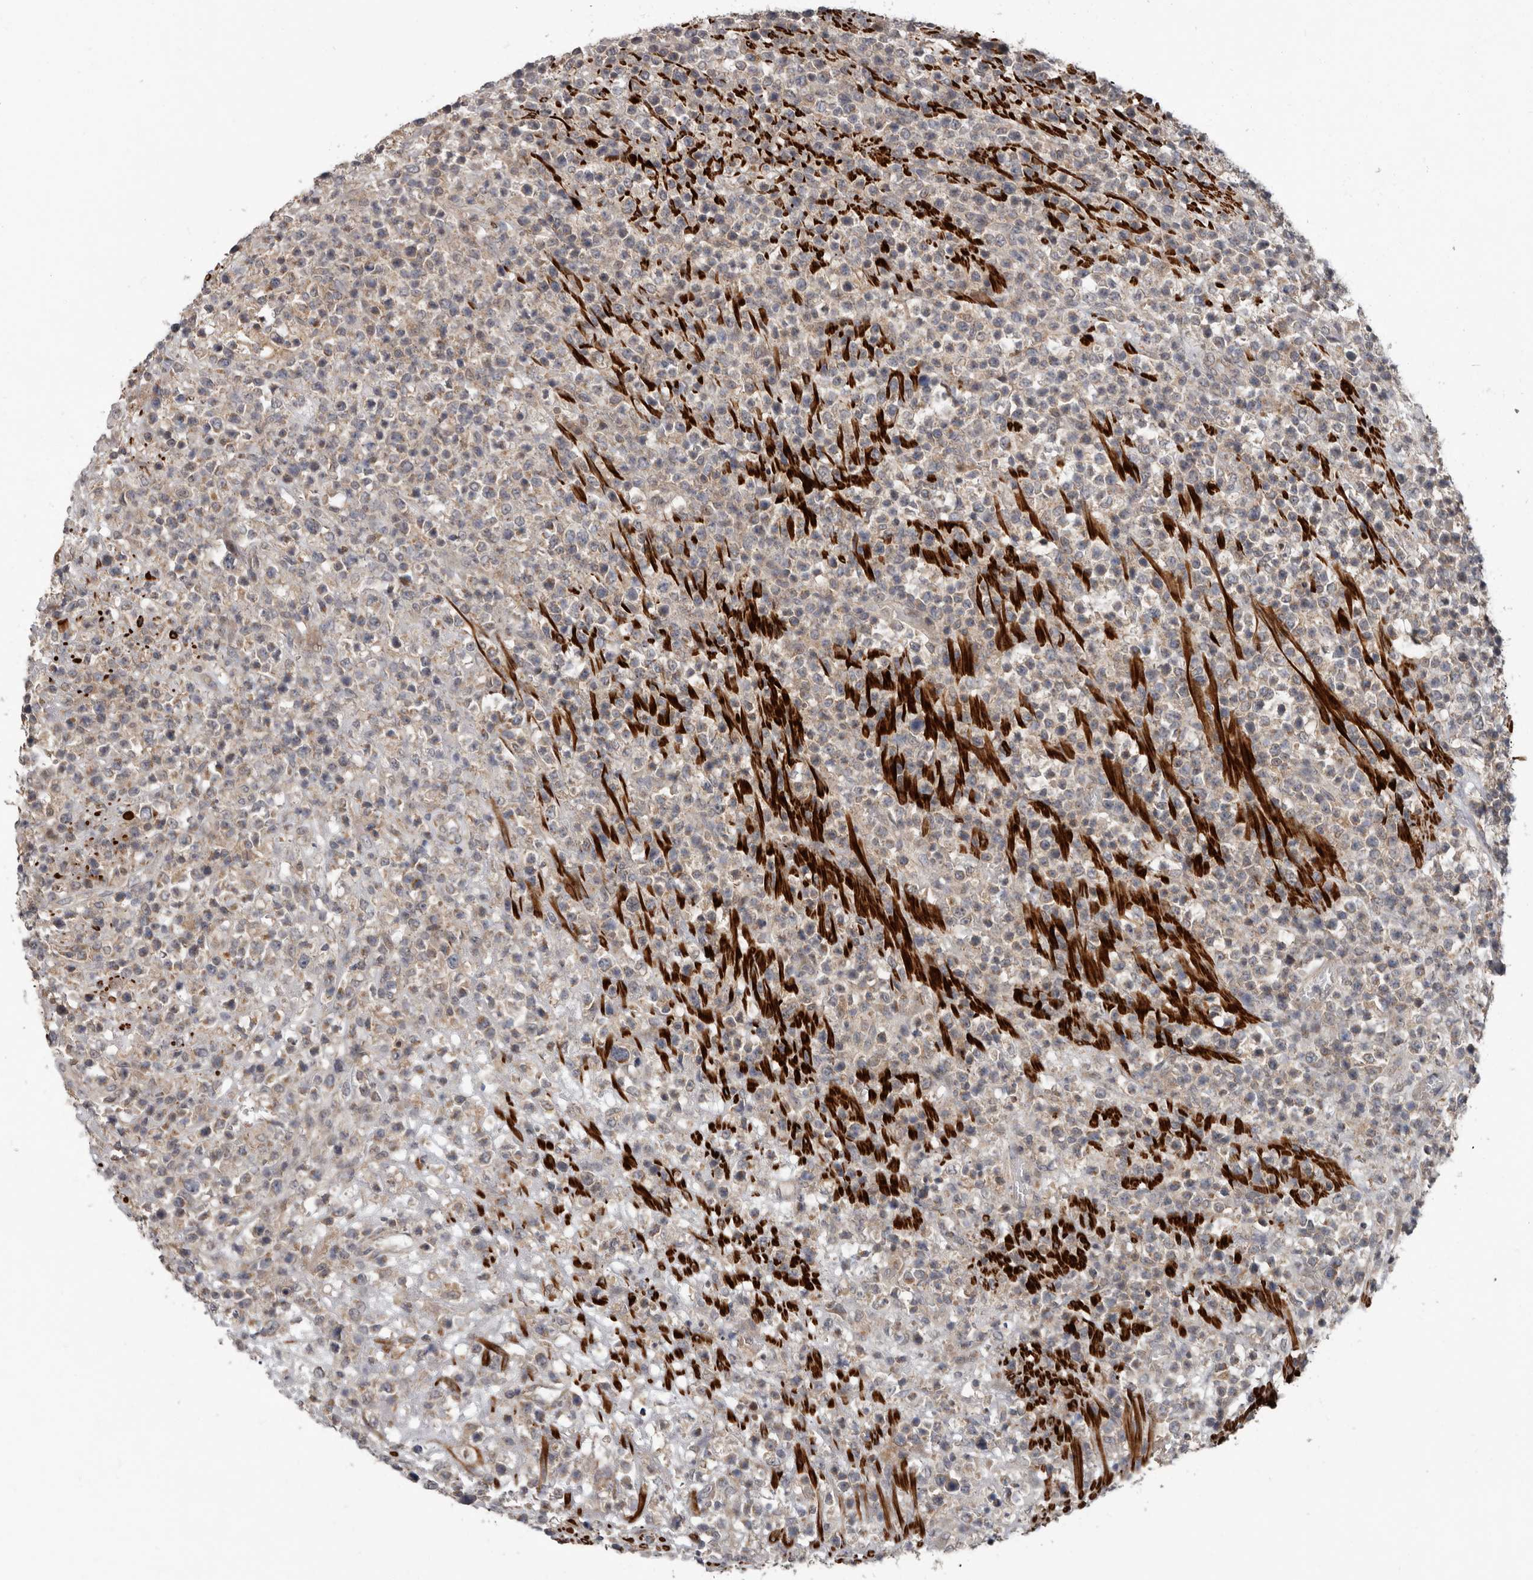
{"staining": {"intensity": "weak", "quantity": "<25%", "location": "cytoplasmic/membranous"}, "tissue": "lymphoma", "cell_type": "Tumor cells", "image_type": "cancer", "snomed": [{"axis": "morphology", "description": "Malignant lymphoma, non-Hodgkin's type, High grade"}, {"axis": "topography", "description": "Colon"}], "caption": "Malignant lymphoma, non-Hodgkin's type (high-grade) was stained to show a protein in brown. There is no significant staining in tumor cells. Brightfield microscopy of IHC stained with DAB (3,3'-diaminobenzidine) (brown) and hematoxylin (blue), captured at high magnification.", "gene": "FGFR4", "patient": {"sex": "female", "age": 53}}